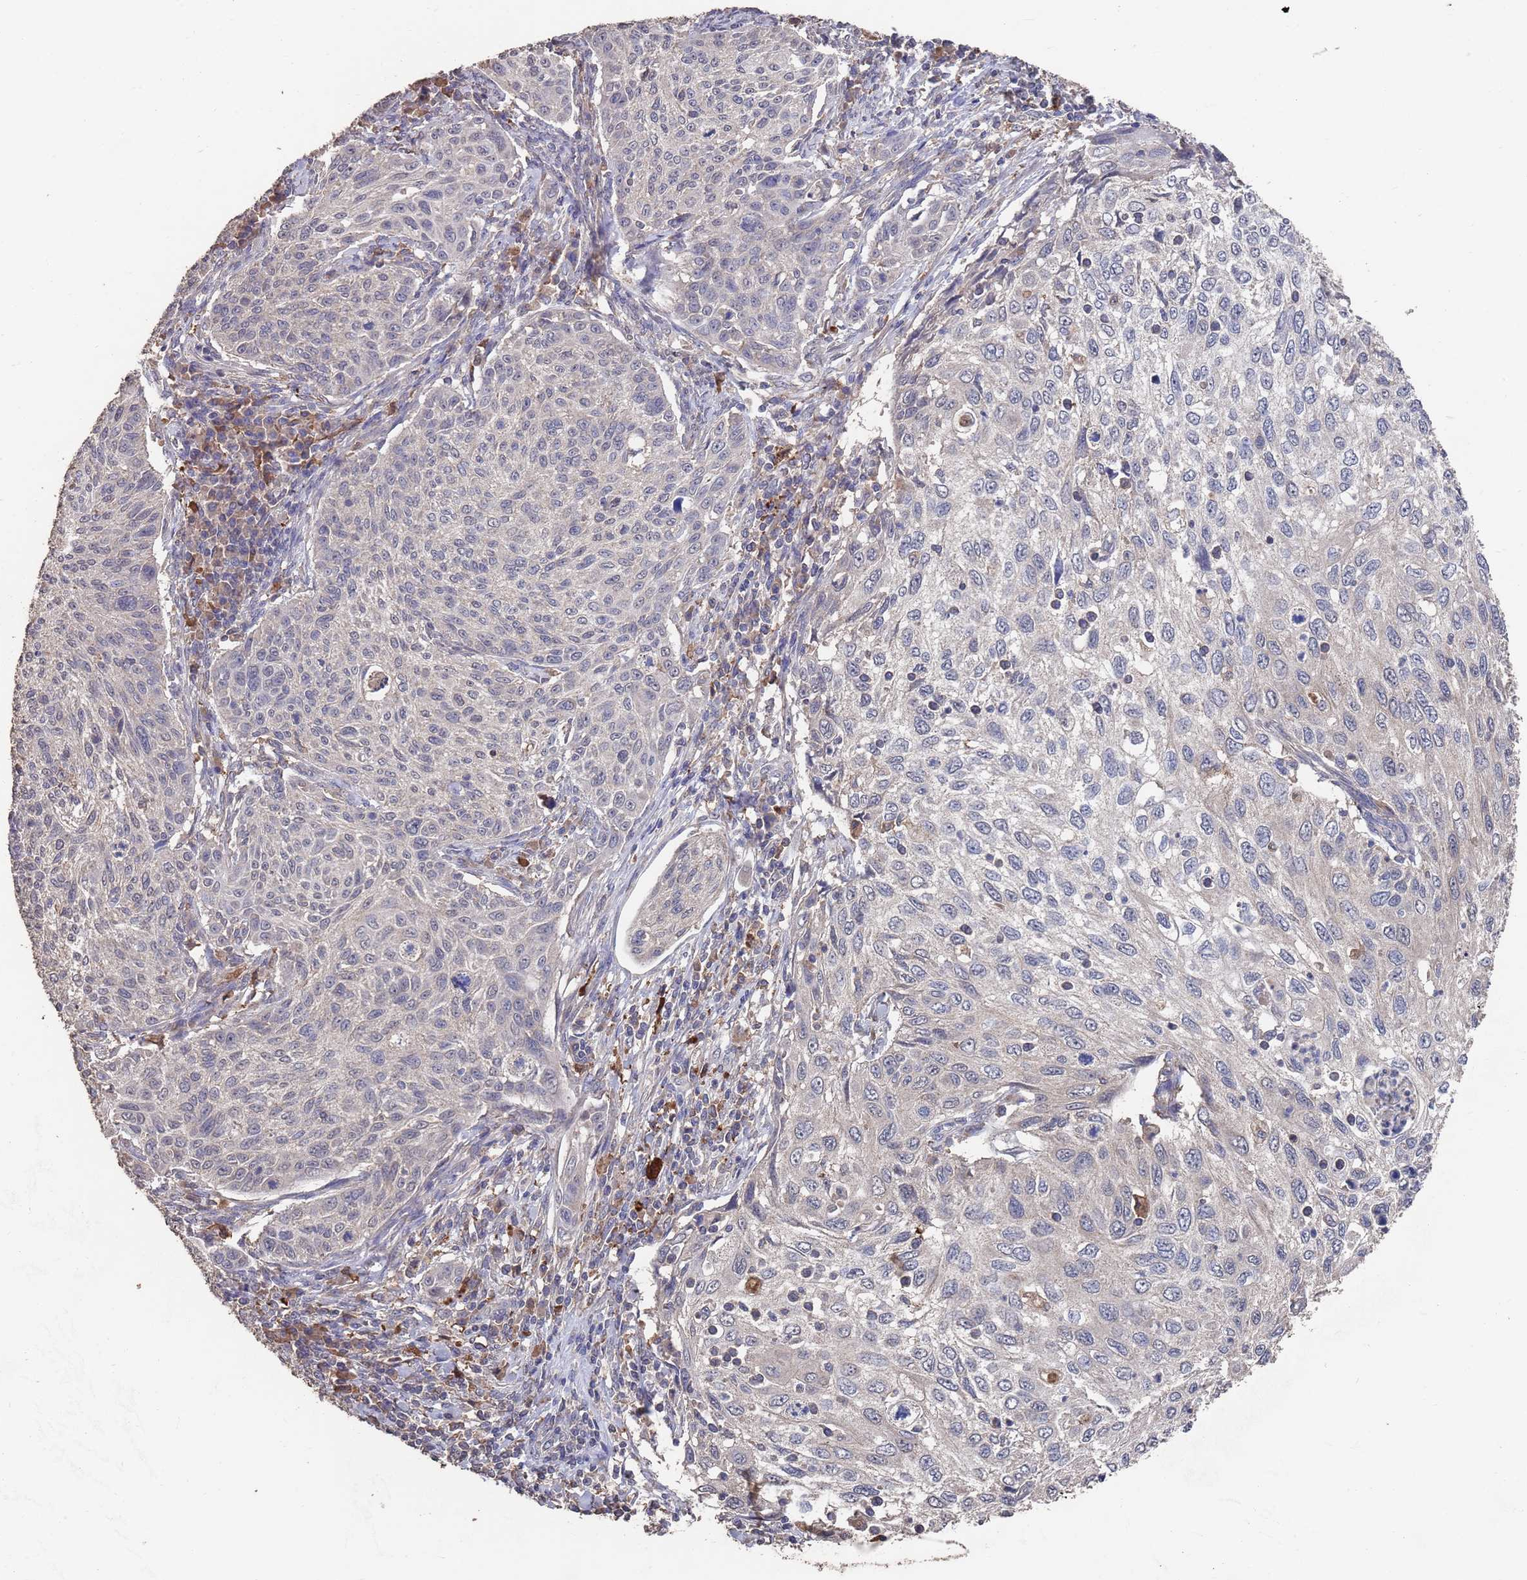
{"staining": {"intensity": "negative", "quantity": "none", "location": "none"}, "tissue": "cervical cancer", "cell_type": "Tumor cells", "image_type": "cancer", "snomed": [{"axis": "morphology", "description": "Squamous cell carcinoma, NOS"}, {"axis": "topography", "description": "Cervix"}], "caption": "This is an immunohistochemistry micrograph of cervical cancer. There is no expression in tumor cells.", "gene": "BTBD18", "patient": {"sex": "female", "age": 70}}